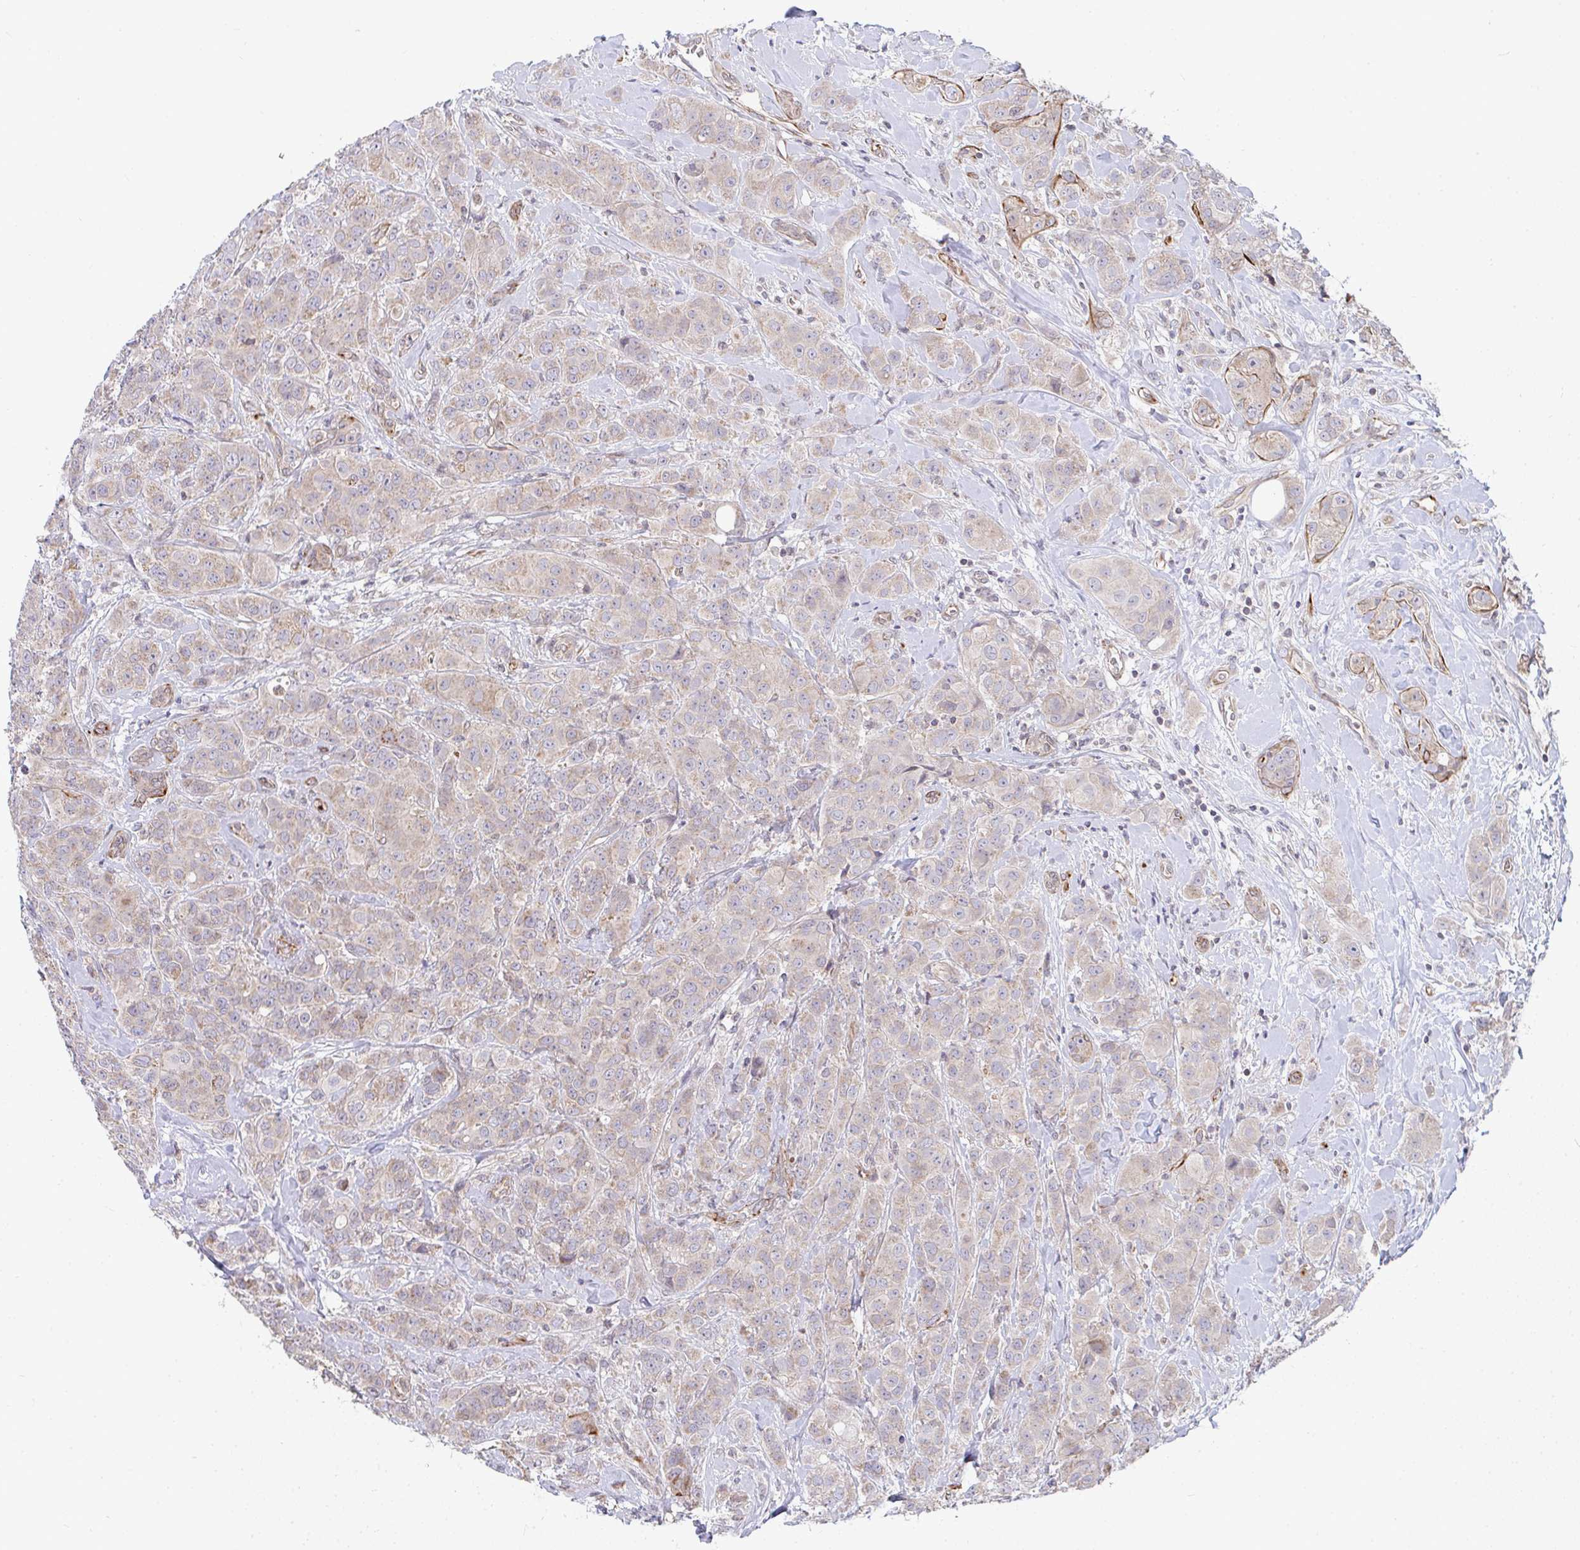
{"staining": {"intensity": "weak", "quantity": ">75%", "location": "cytoplasmic/membranous"}, "tissue": "breast cancer", "cell_type": "Tumor cells", "image_type": "cancer", "snomed": [{"axis": "morphology", "description": "Normal tissue, NOS"}, {"axis": "morphology", "description": "Duct carcinoma"}, {"axis": "topography", "description": "Breast"}], "caption": "Human intraductal carcinoma (breast) stained with a brown dye displays weak cytoplasmic/membranous positive expression in about >75% of tumor cells.", "gene": "EIF1AD", "patient": {"sex": "female", "age": 43}}